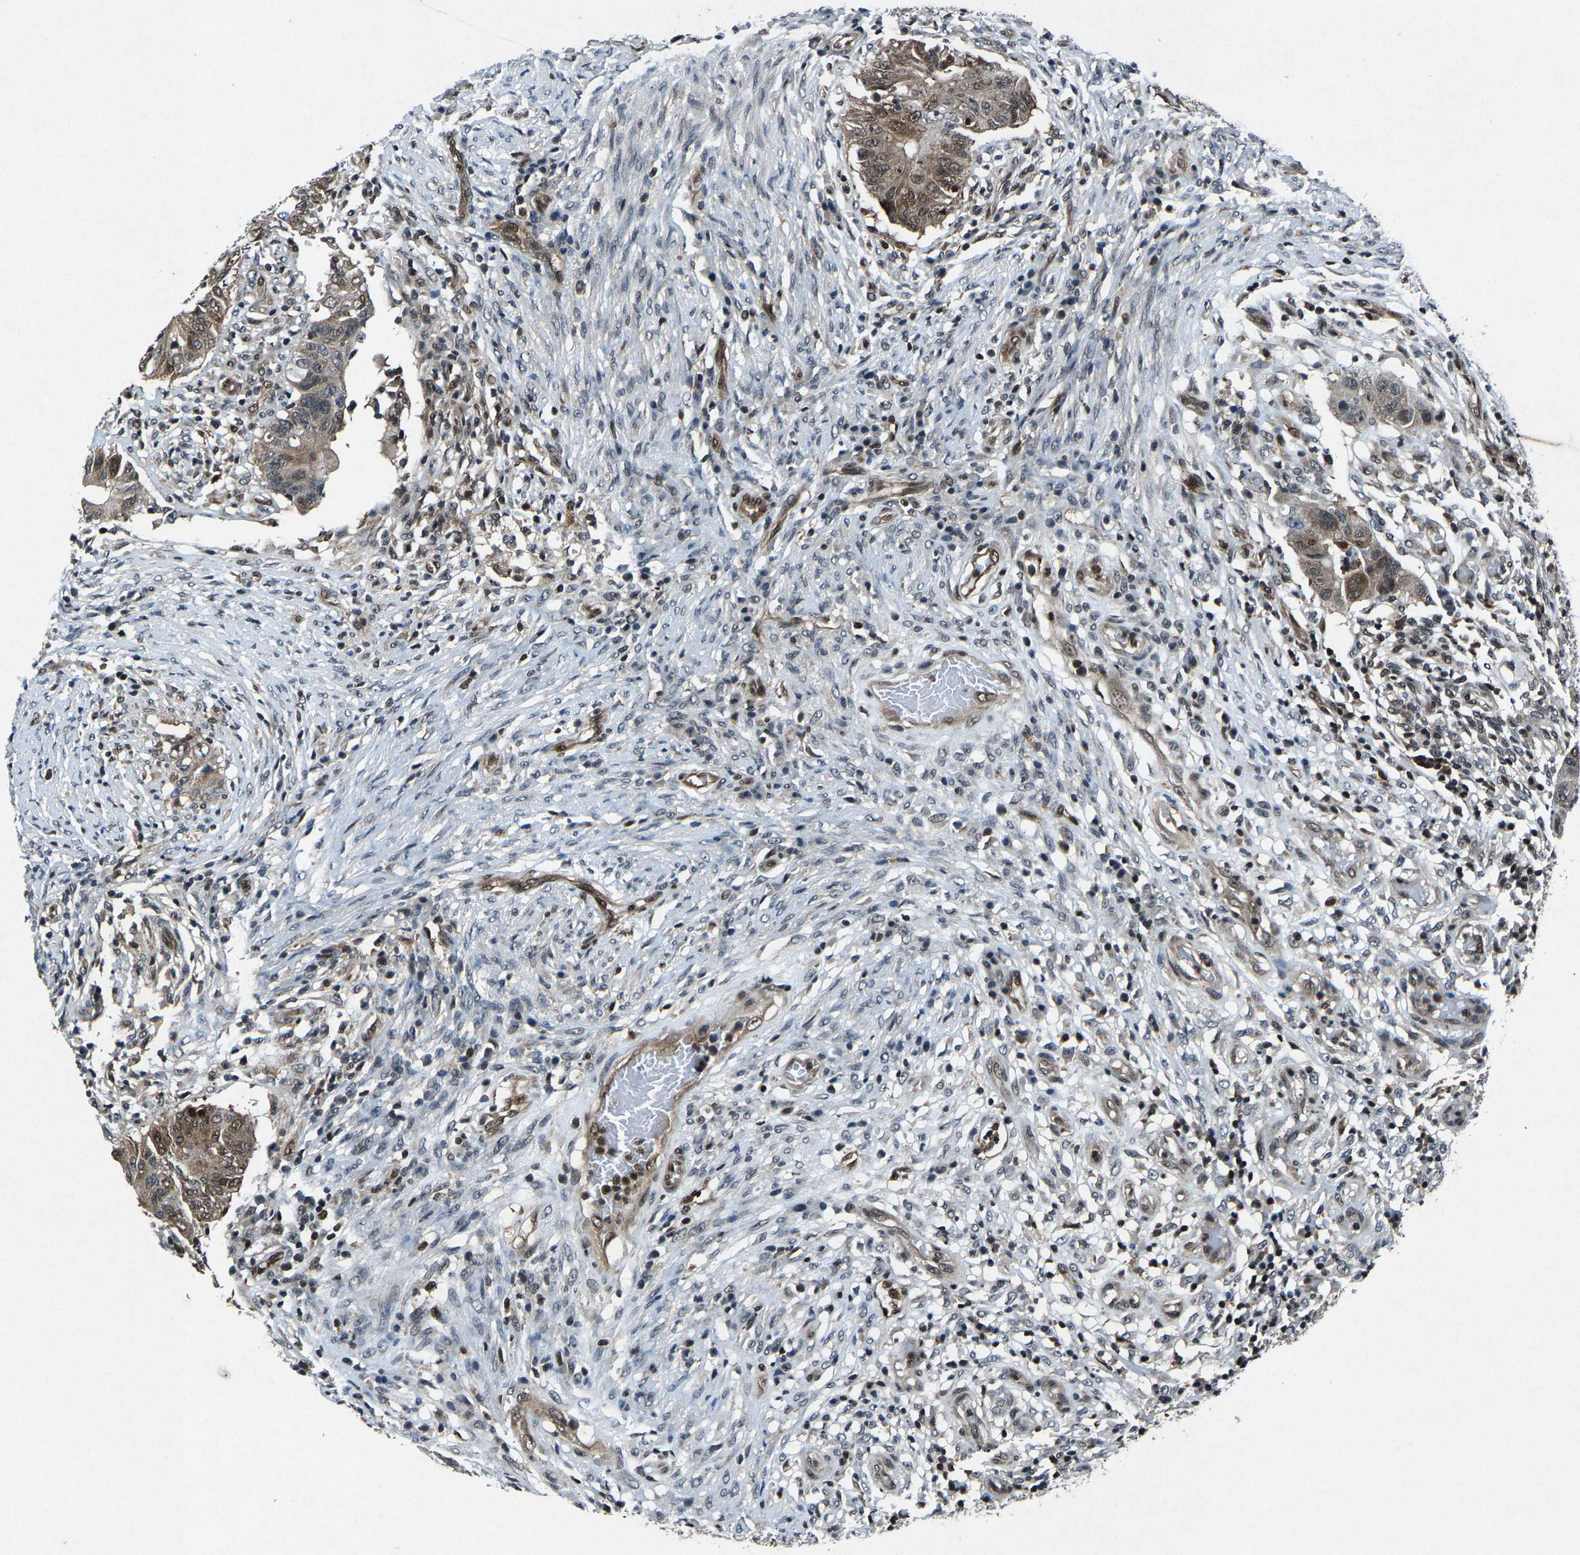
{"staining": {"intensity": "weak", "quantity": ">75%", "location": "cytoplasmic/membranous,nuclear"}, "tissue": "colorectal cancer", "cell_type": "Tumor cells", "image_type": "cancer", "snomed": [{"axis": "morphology", "description": "Adenocarcinoma, NOS"}, {"axis": "topography", "description": "Rectum"}], "caption": "Immunohistochemistry (IHC) micrograph of neoplastic tissue: human adenocarcinoma (colorectal) stained using immunohistochemistry (IHC) exhibits low levels of weak protein expression localized specifically in the cytoplasmic/membranous and nuclear of tumor cells, appearing as a cytoplasmic/membranous and nuclear brown color.", "gene": "ATXN3", "patient": {"sex": "female", "age": 71}}